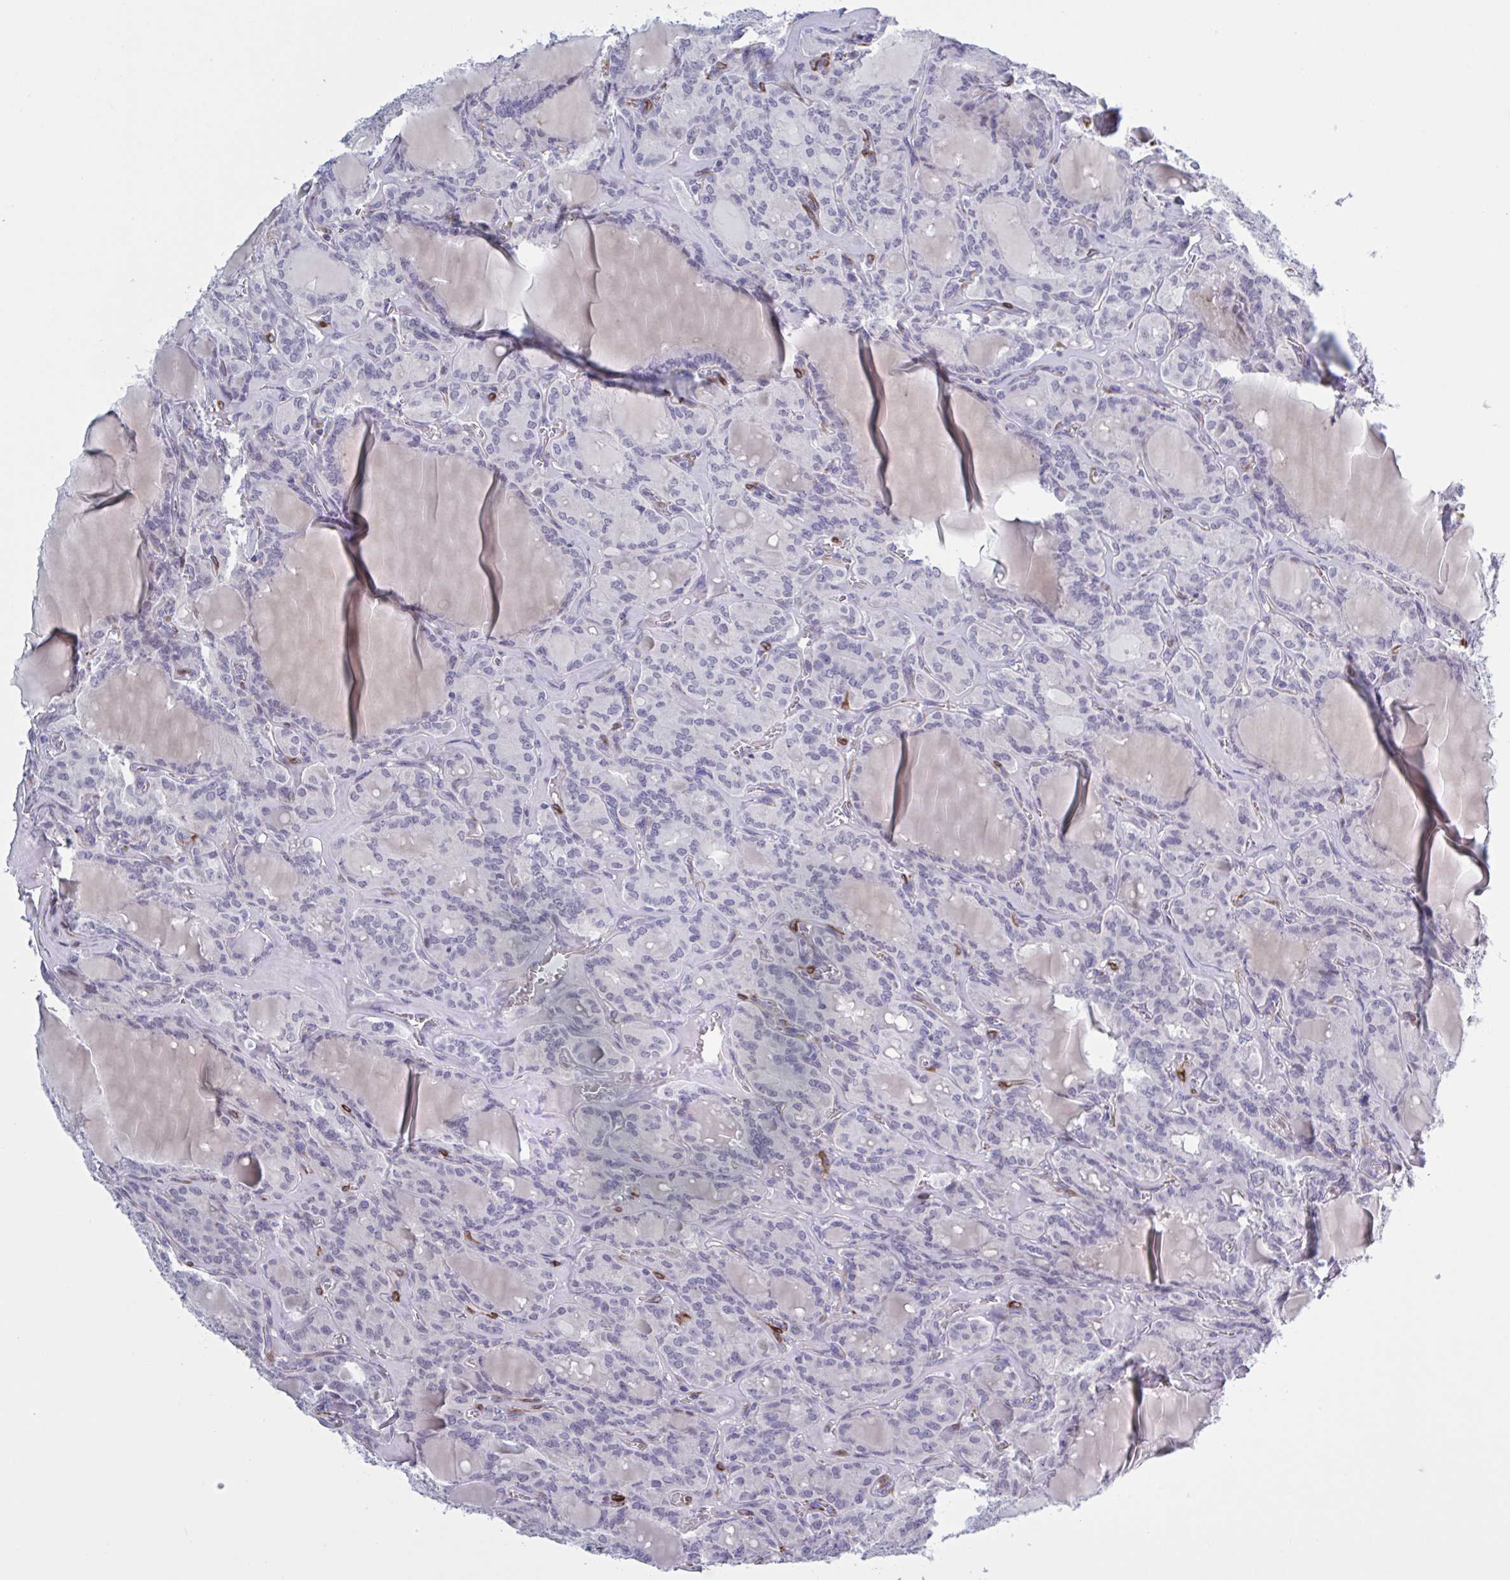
{"staining": {"intensity": "negative", "quantity": "none", "location": "none"}, "tissue": "thyroid cancer", "cell_type": "Tumor cells", "image_type": "cancer", "snomed": [{"axis": "morphology", "description": "Papillary adenocarcinoma, NOS"}, {"axis": "topography", "description": "Thyroid gland"}], "caption": "Immunohistochemical staining of human thyroid cancer exhibits no significant positivity in tumor cells.", "gene": "HSD11B2", "patient": {"sex": "male", "age": 87}}